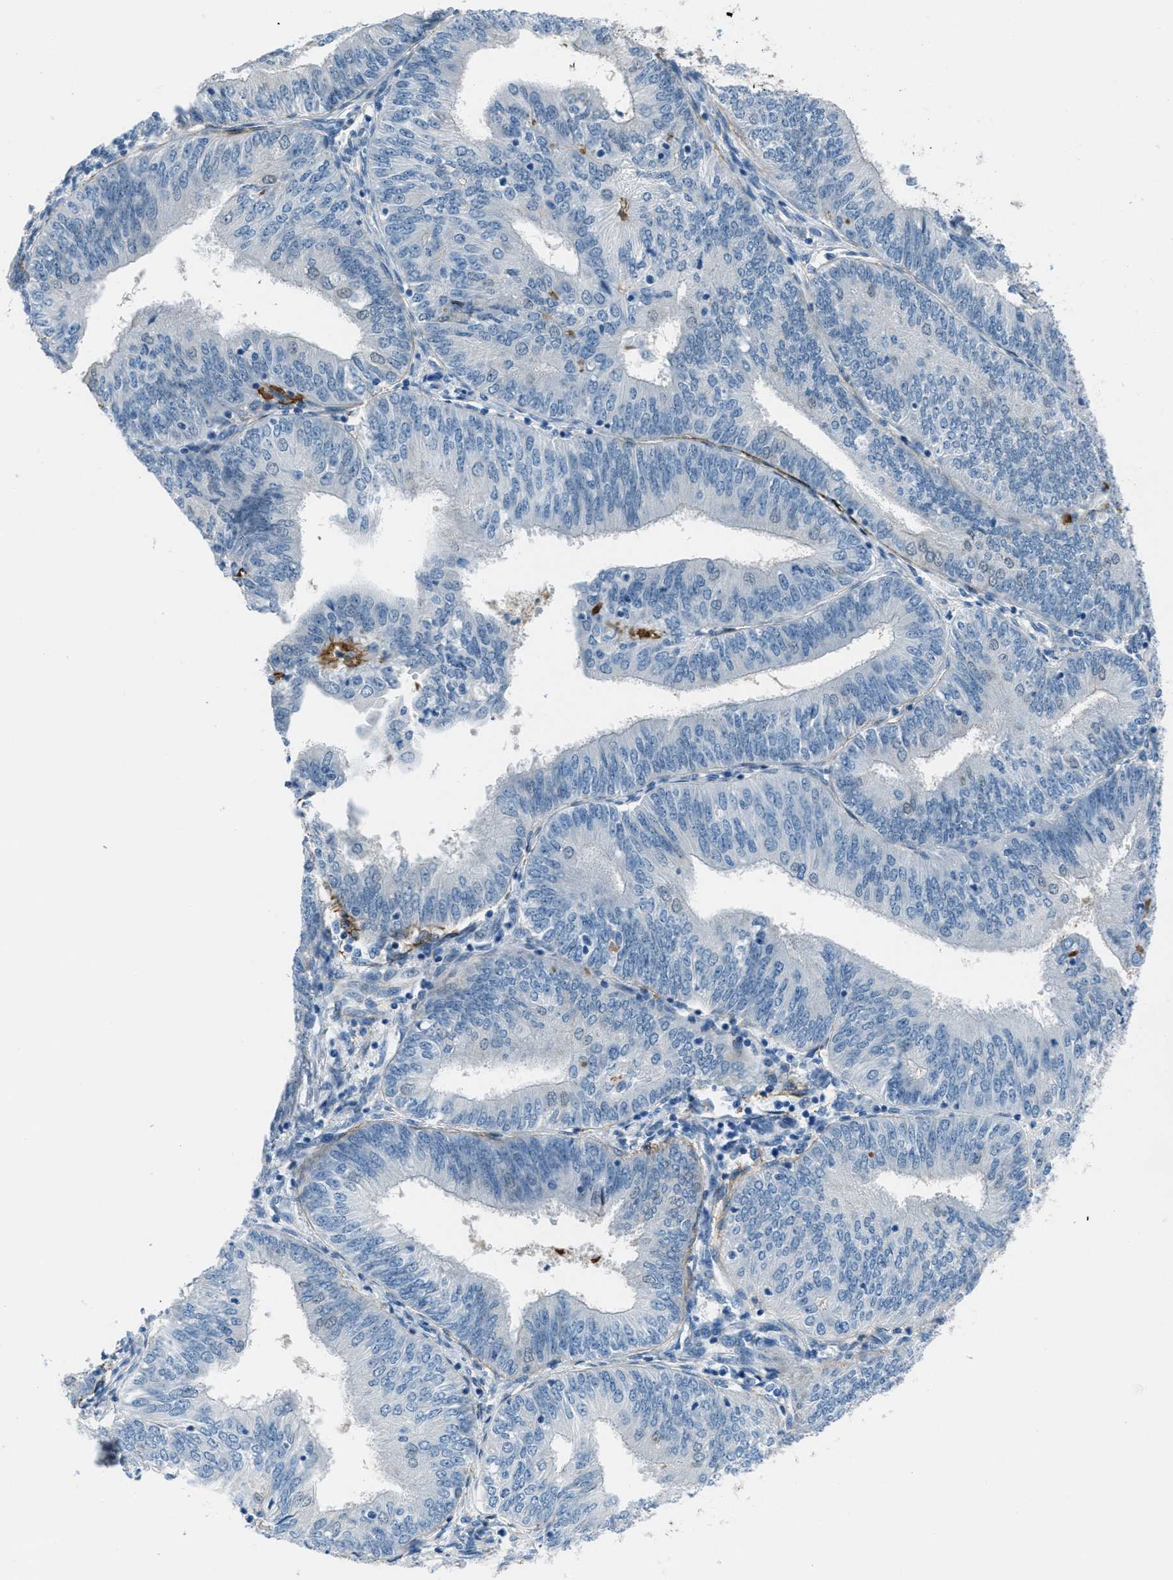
{"staining": {"intensity": "negative", "quantity": "none", "location": "none"}, "tissue": "endometrial cancer", "cell_type": "Tumor cells", "image_type": "cancer", "snomed": [{"axis": "morphology", "description": "Adenocarcinoma, NOS"}, {"axis": "topography", "description": "Endometrium"}], "caption": "An image of endometrial cancer stained for a protein exhibits no brown staining in tumor cells. (Brightfield microscopy of DAB (3,3'-diaminobenzidine) immunohistochemistry (IHC) at high magnification).", "gene": "FBN1", "patient": {"sex": "female", "age": 58}}